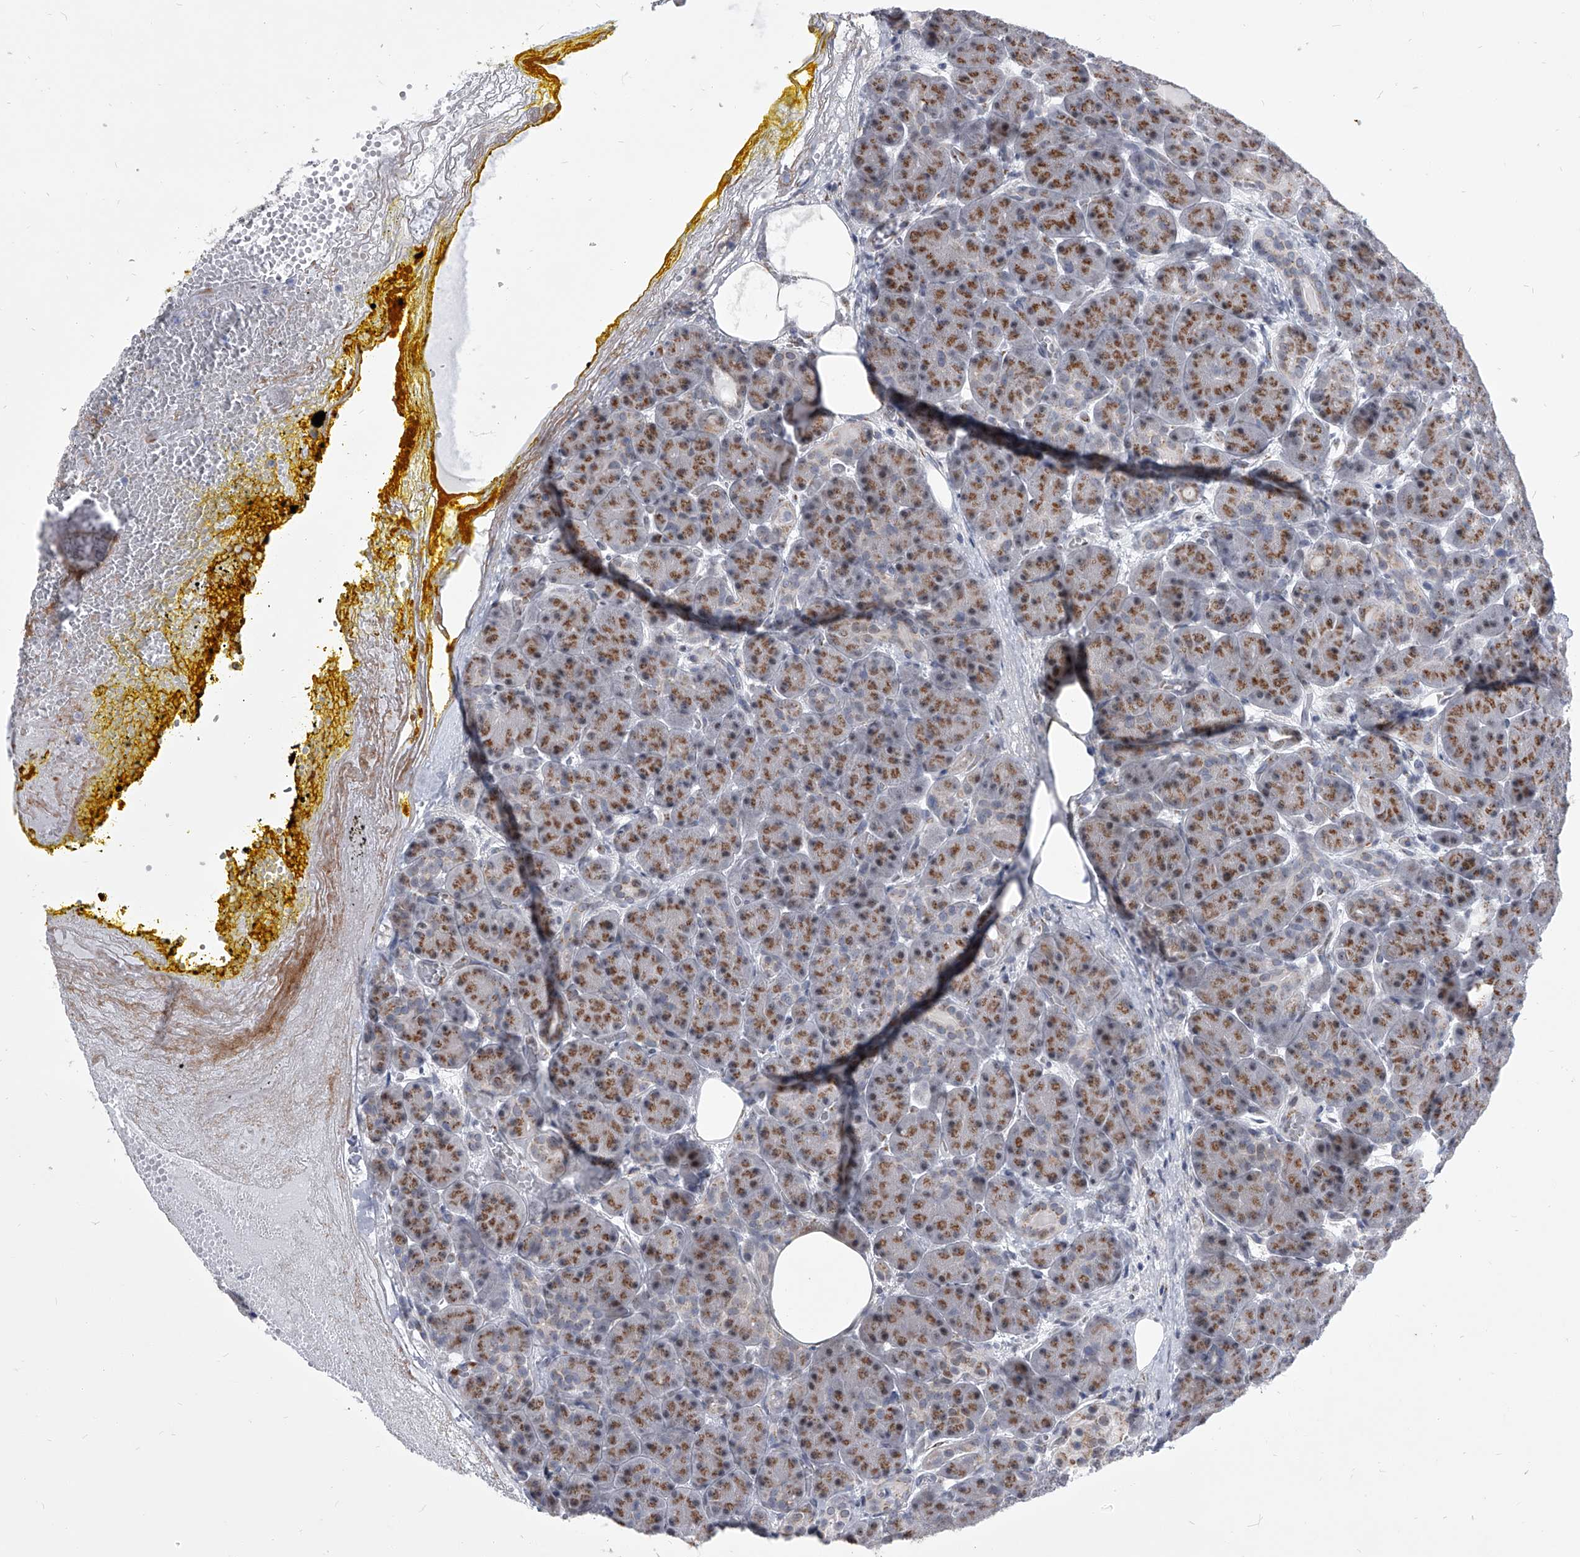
{"staining": {"intensity": "moderate", "quantity": ">75%", "location": "cytoplasmic/membranous"}, "tissue": "pancreas", "cell_type": "Exocrine glandular cells", "image_type": "normal", "snomed": [{"axis": "morphology", "description": "Normal tissue, NOS"}, {"axis": "topography", "description": "Pancreas"}], "caption": "This micrograph displays IHC staining of normal human pancreas, with medium moderate cytoplasmic/membranous positivity in approximately >75% of exocrine glandular cells.", "gene": "EVA1C", "patient": {"sex": "male", "age": 63}}